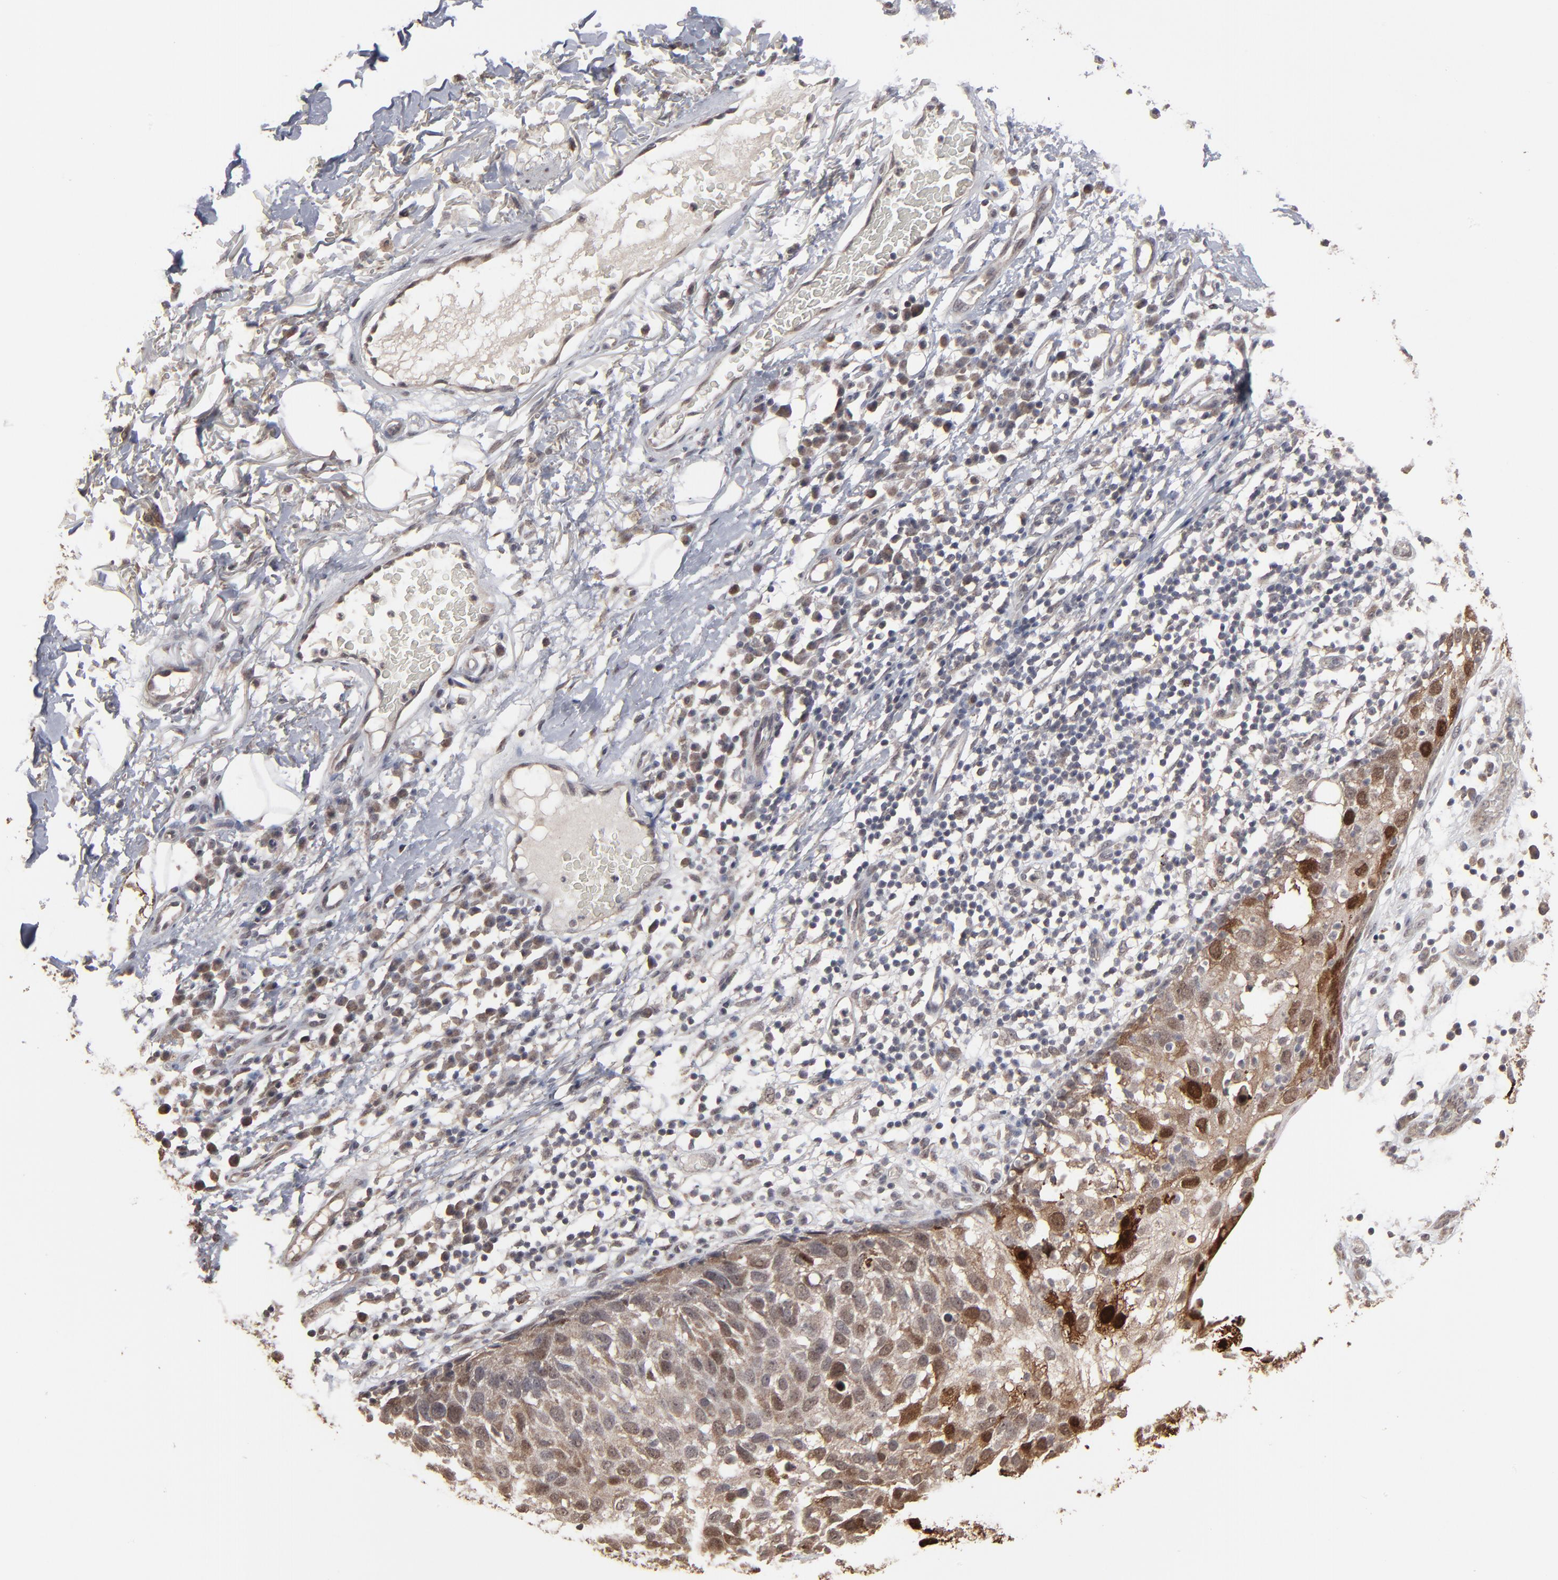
{"staining": {"intensity": "moderate", "quantity": ">75%", "location": "cytoplasmic/membranous,nuclear"}, "tissue": "skin cancer", "cell_type": "Tumor cells", "image_type": "cancer", "snomed": [{"axis": "morphology", "description": "Squamous cell carcinoma, NOS"}, {"axis": "topography", "description": "Skin"}], "caption": "Immunohistochemistry (IHC) image of neoplastic tissue: human skin cancer stained using immunohistochemistry (IHC) shows medium levels of moderate protein expression localized specifically in the cytoplasmic/membranous and nuclear of tumor cells, appearing as a cytoplasmic/membranous and nuclear brown color.", "gene": "SLC22A17", "patient": {"sex": "male", "age": 87}}